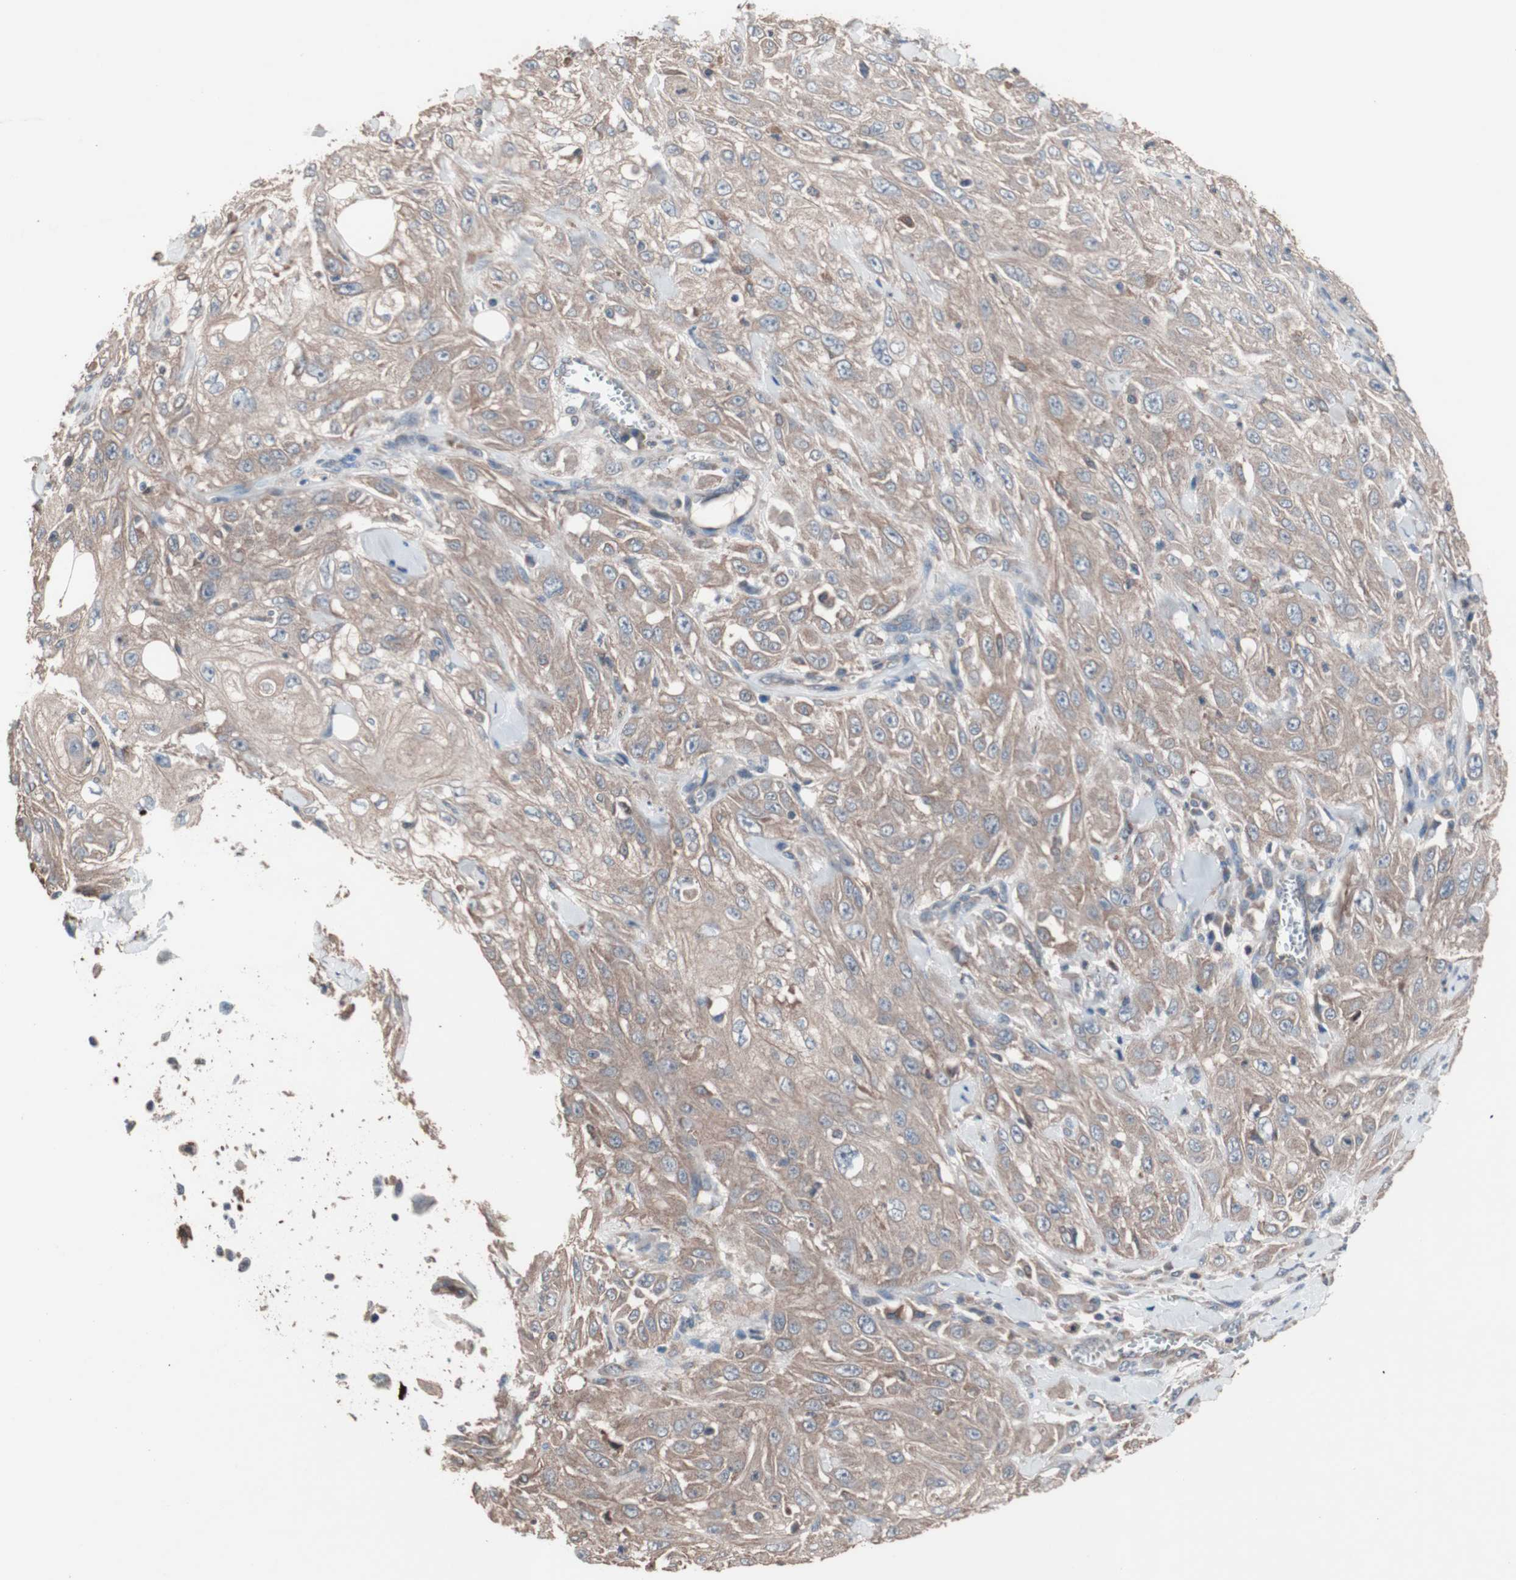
{"staining": {"intensity": "moderate", "quantity": ">75%", "location": "cytoplasmic/membranous"}, "tissue": "skin cancer", "cell_type": "Tumor cells", "image_type": "cancer", "snomed": [{"axis": "morphology", "description": "Squamous cell carcinoma, NOS"}, {"axis": "morphology", "description": "Squamous cell carcinoma, metastatic, NOS"}, {"axis": "topography", "description": "Skin"}, {"axis": "topography", "description": "Lymph node"}], "caption": "This histopathology image displays IHC staining of skin squamous cell carcinoma, with medium moderate cytoplasmic/membranous positivity in about >75% of tumor cells.", "gene": "ATG7", "patient": {"sex": "male", "age": 75}}